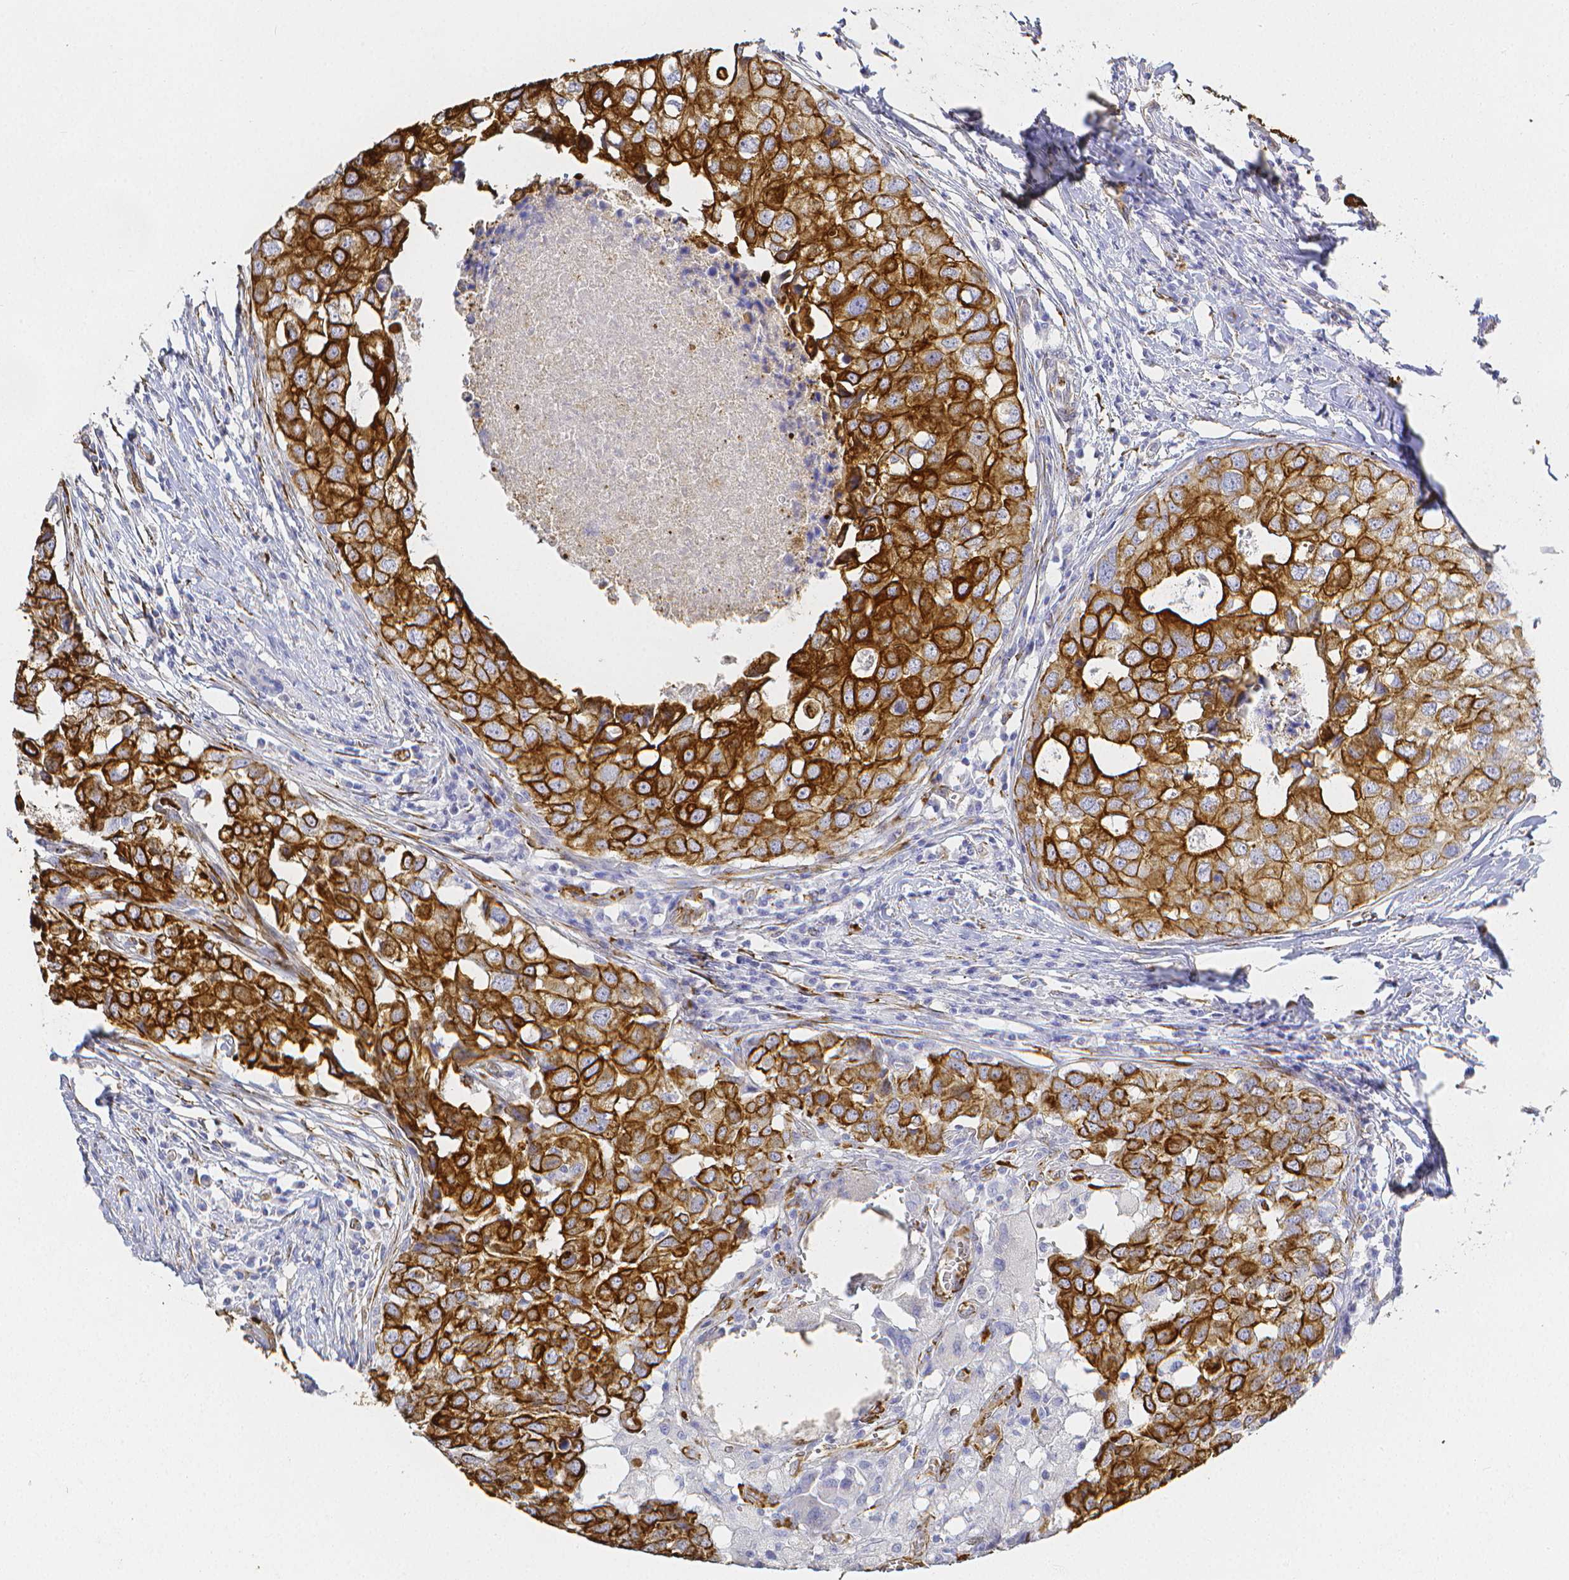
{"staining": {"intensity": "strong", "quantity": ">75%", "location": "cytoplasmic/membranous"}, "tissue": "breast cancer", "cell_type": "Tumor cells", "image_type": "cancer", "snomed": [{"axis": "morphology", "description": "Duct carcinoma"}, {"axis": "topography", "description": "Breast"}], "caption": "This micrograph shows invasive ductal carcinoma (breast) stained with immunohistochemistry to label a protein in brown. The cytoplasmic/membranous of tumor cells show strong positivity for the protein. Nuclei are counter-stained blue.", "gene": "SMURF1", "patient": {"sex": "female", "age": 27}}